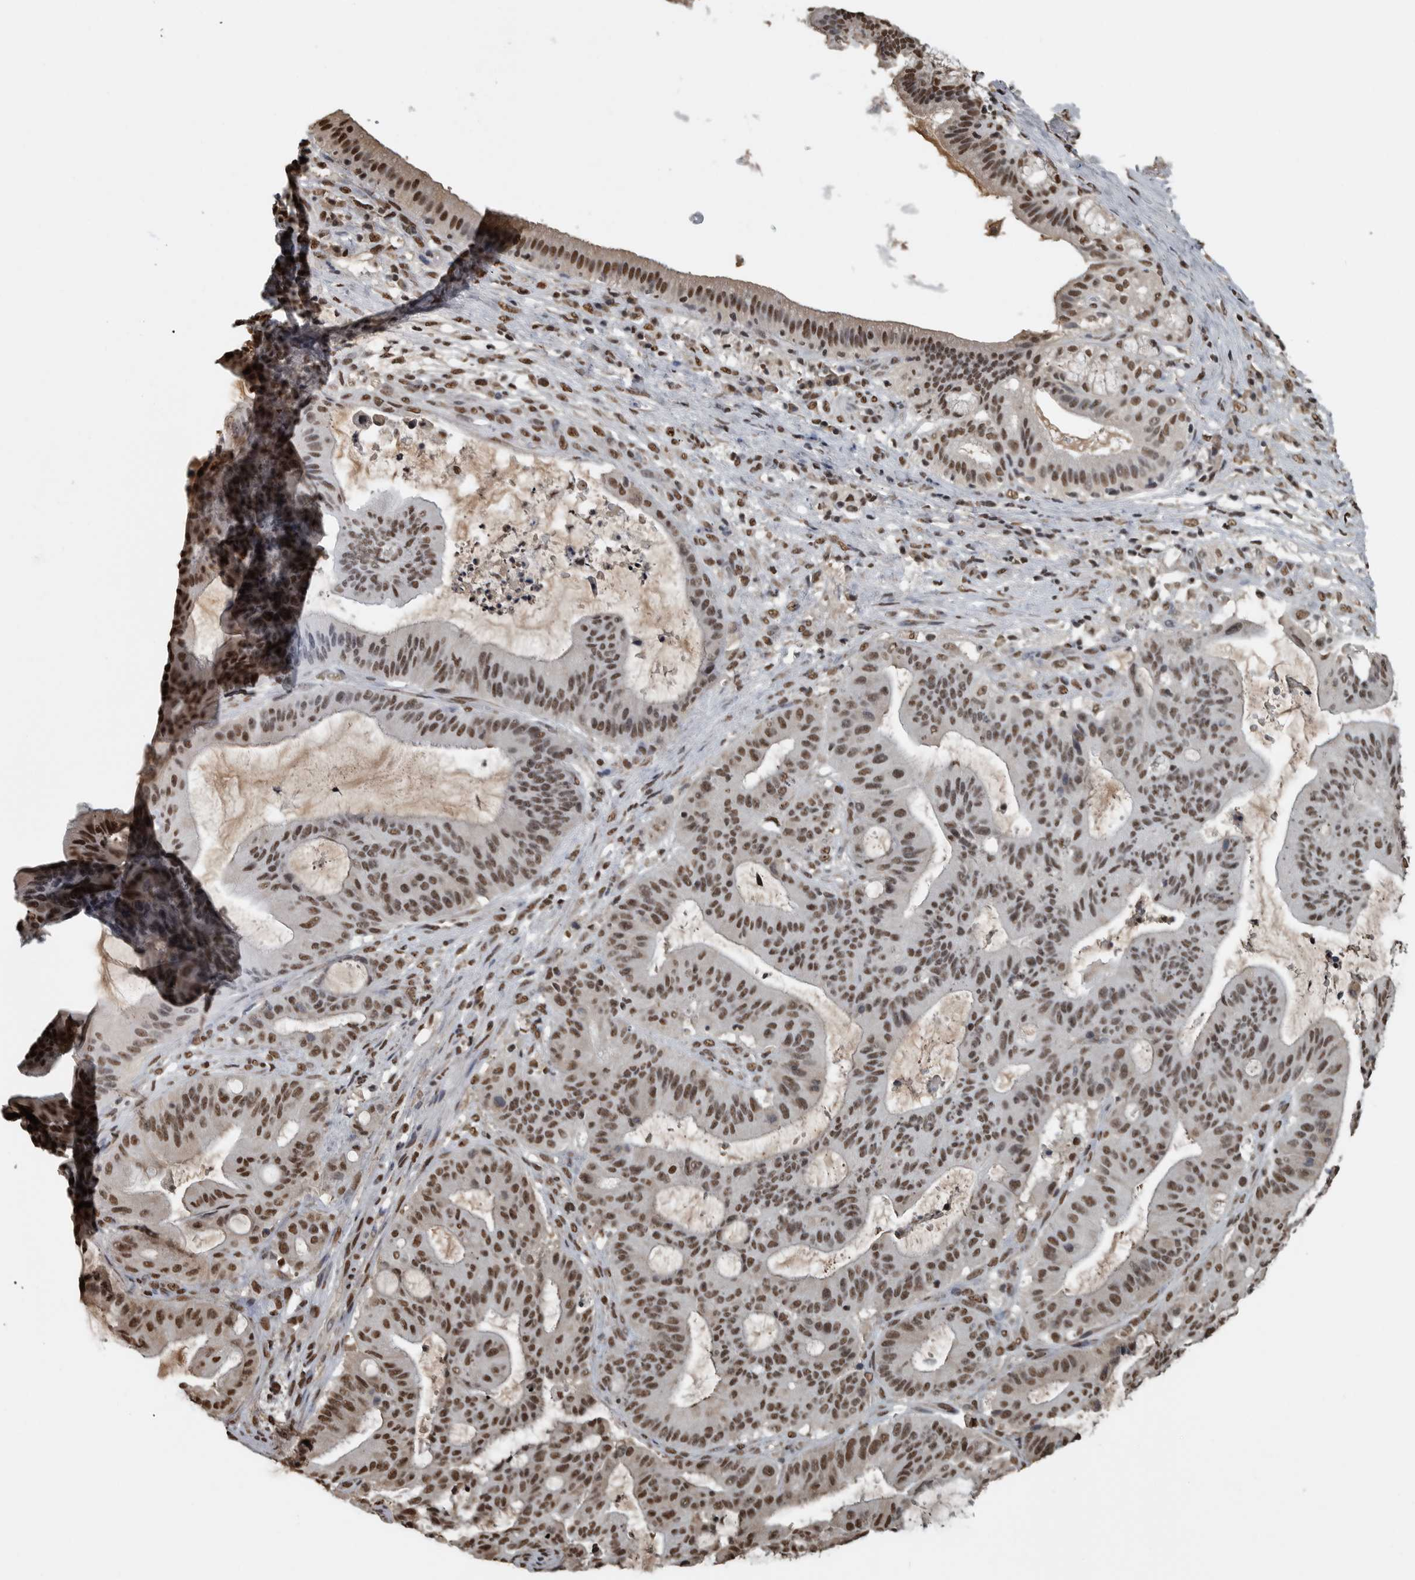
{"staining": {"intensity": "moderate", "quantity": ">75%", "location": "nuclear"}, "tissue": "liver cancer", "cell_type": "Tumor cells", "image_type": "cancer", "snomed": [{"axis": "morphology", "description": "Normal tissue, NOS"}, {"axis": "morphology", "description": "Cholangiocarcinoma"}, {"axis": "topography", "description": "Liver"}, {"axis": "topography", "description": "Peripheral nerve tissue"}], "caption": "This image shows liver cancer stained with immunohistochemistry to label a protein in brown. The nuclear of tumor cells show moderate positivity for the protein. Nuclei are counter-stained blue.", "gene": "TGS1", "patient": {"sex": "female", "age": 73}}